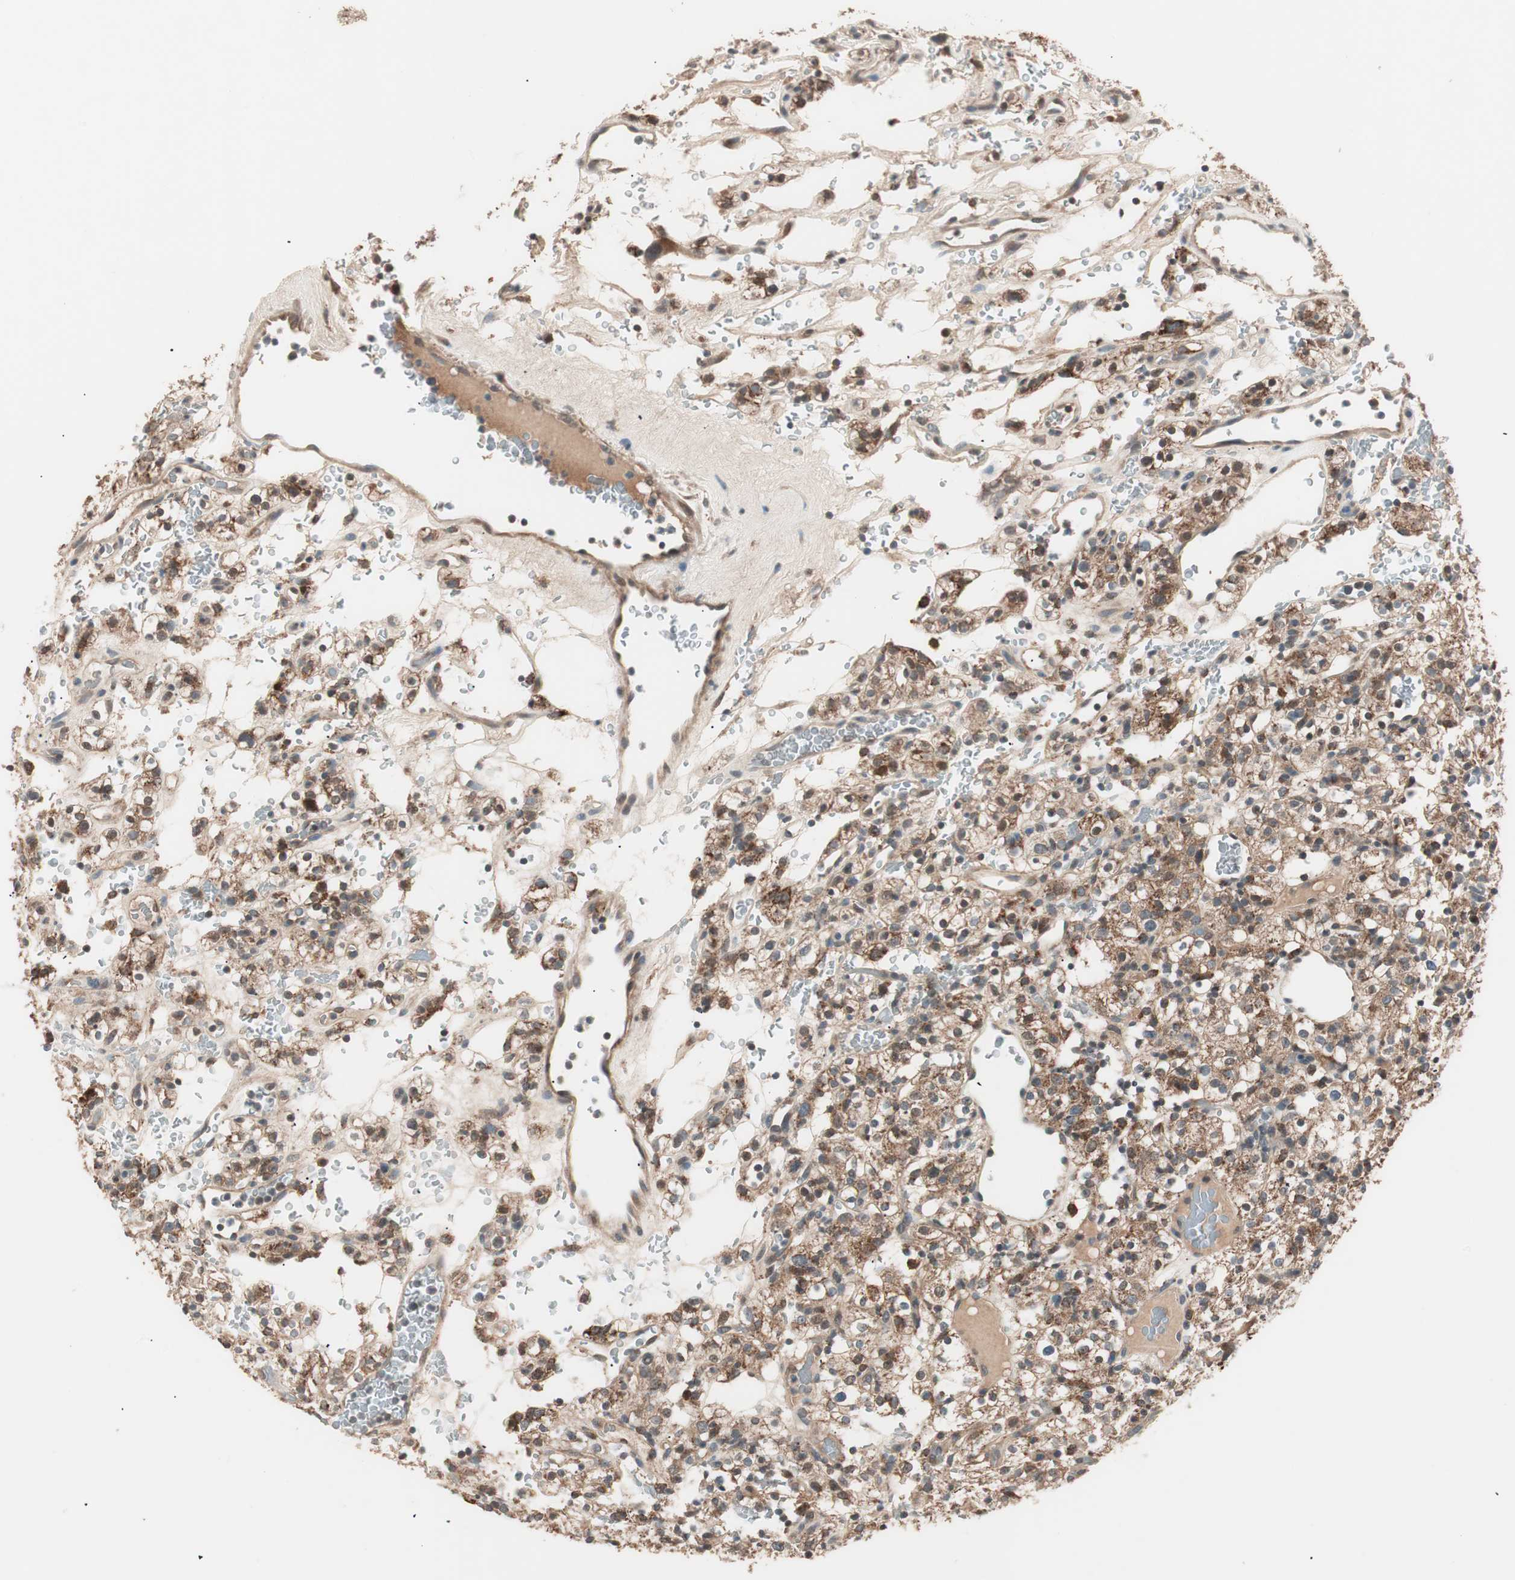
{"staining": {"intensity": "moderate", "quantity": ">75%", "location": "cytoplasmic/membranous"}, "tissue": "renal cancer", "cell_type": "Tumor cells", "image_type": "cancer", "snomed": [{"axis": "morphology", "description": "Normal tissue, NOS"}, {"axis": "morphology", "description": "Adenocarcinoma, NOS"}, {"axis": "topography", "description": "Kidney"}], "caption": "Human renal cancer (adenocarcinoma) stained with a brown dye exhibits moderate cytoplasmic/membranous positive staining in about >75% of tumor cells.", "gene": "NFRKB", "patient": {"sex": "female", "age": 72}}